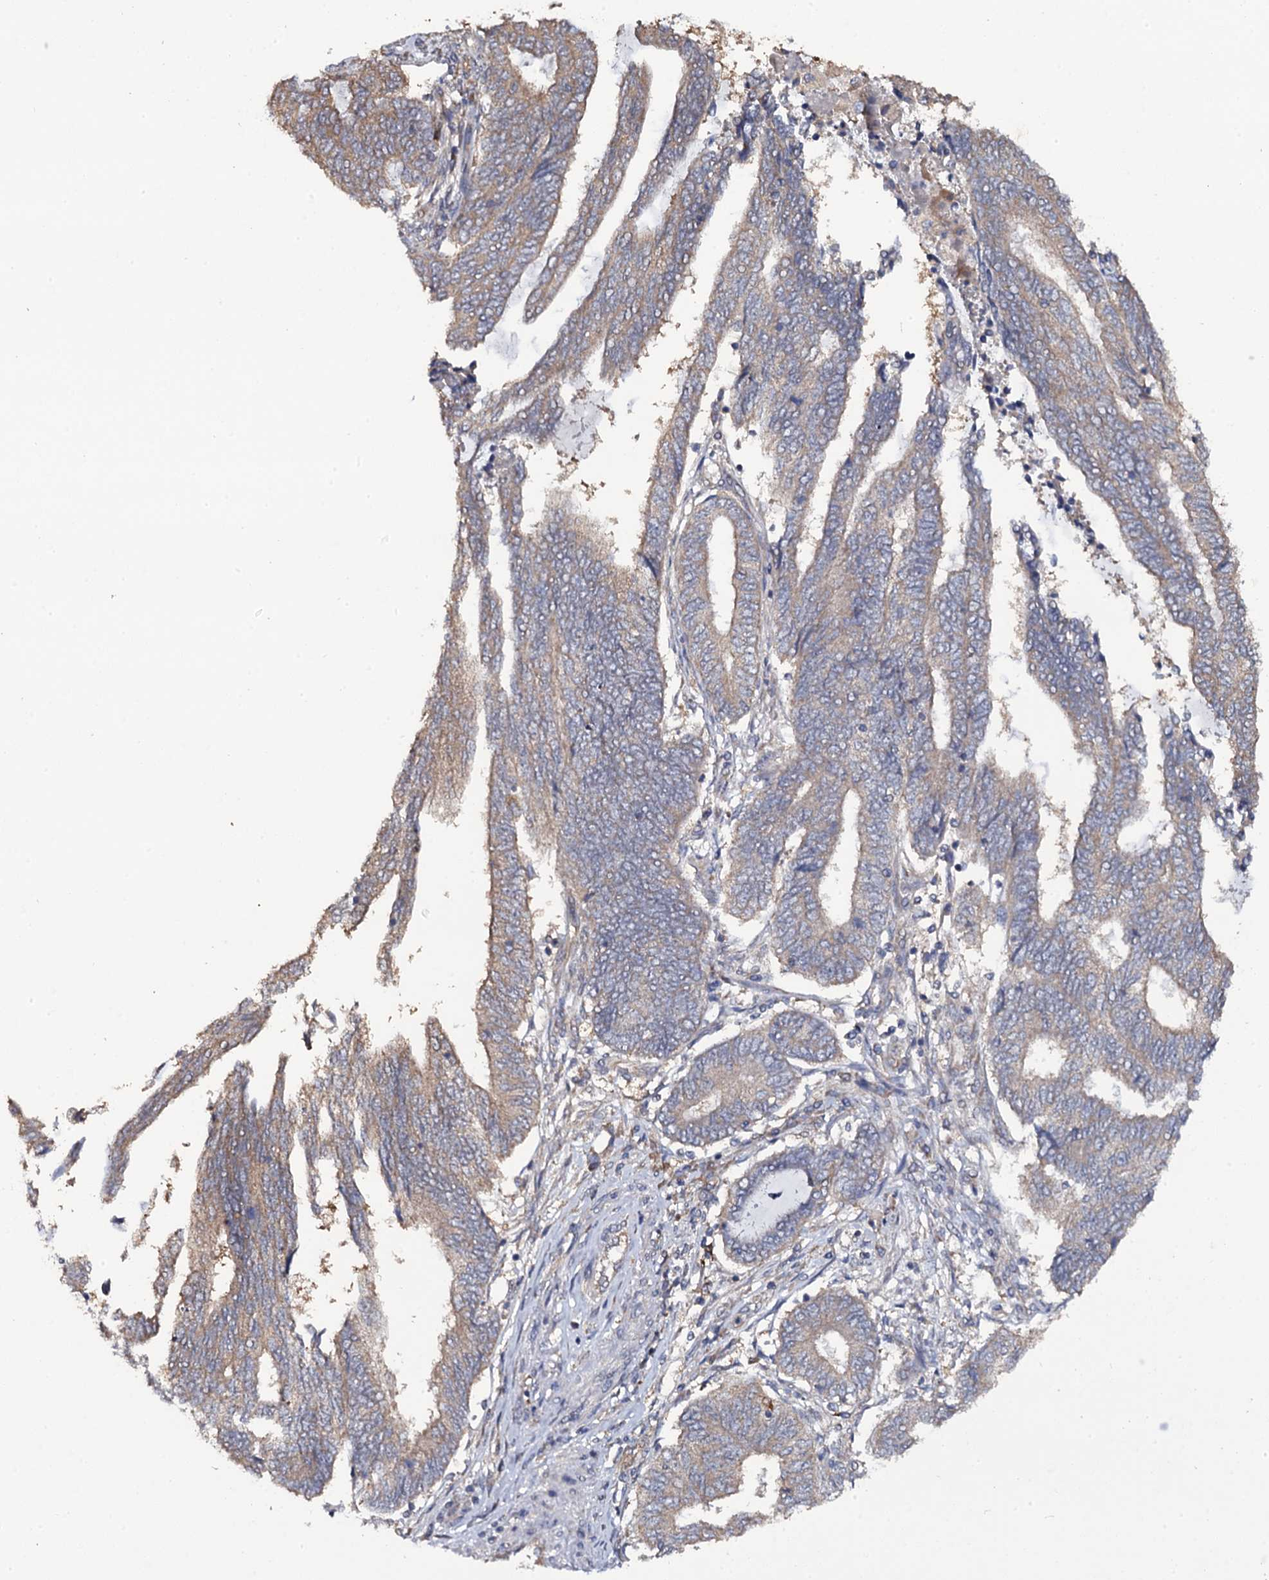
{"staining": {"intensity": "weak", "quantity": "25%-75%", "location": "cytoplasmic/membranous"}, "tissue": "endometrial cancer", "cell_type": "Tumor cells", "image_type": "cancer", "snomed": [{"axis": "morphology", "description": "Adenocarcinoma, NOS"}, {"axis": "topography", "description": "Uterus"}, {"axis": "topography", "description": "Endometrium"}], "caption": "Adenocarcinoma (endometrial) stained with DAB immunohistochemistry (IHC) shows low levels of weak cytoplasmic/membranous staining in about 25%-75% of tumor cells. (DAB (3,3'-diaminobenzidine) IHC, brown staining for protein, blue staining for nuclei).", "gene": "TTC23", "patient": {"sex": "female", "age": 70}}